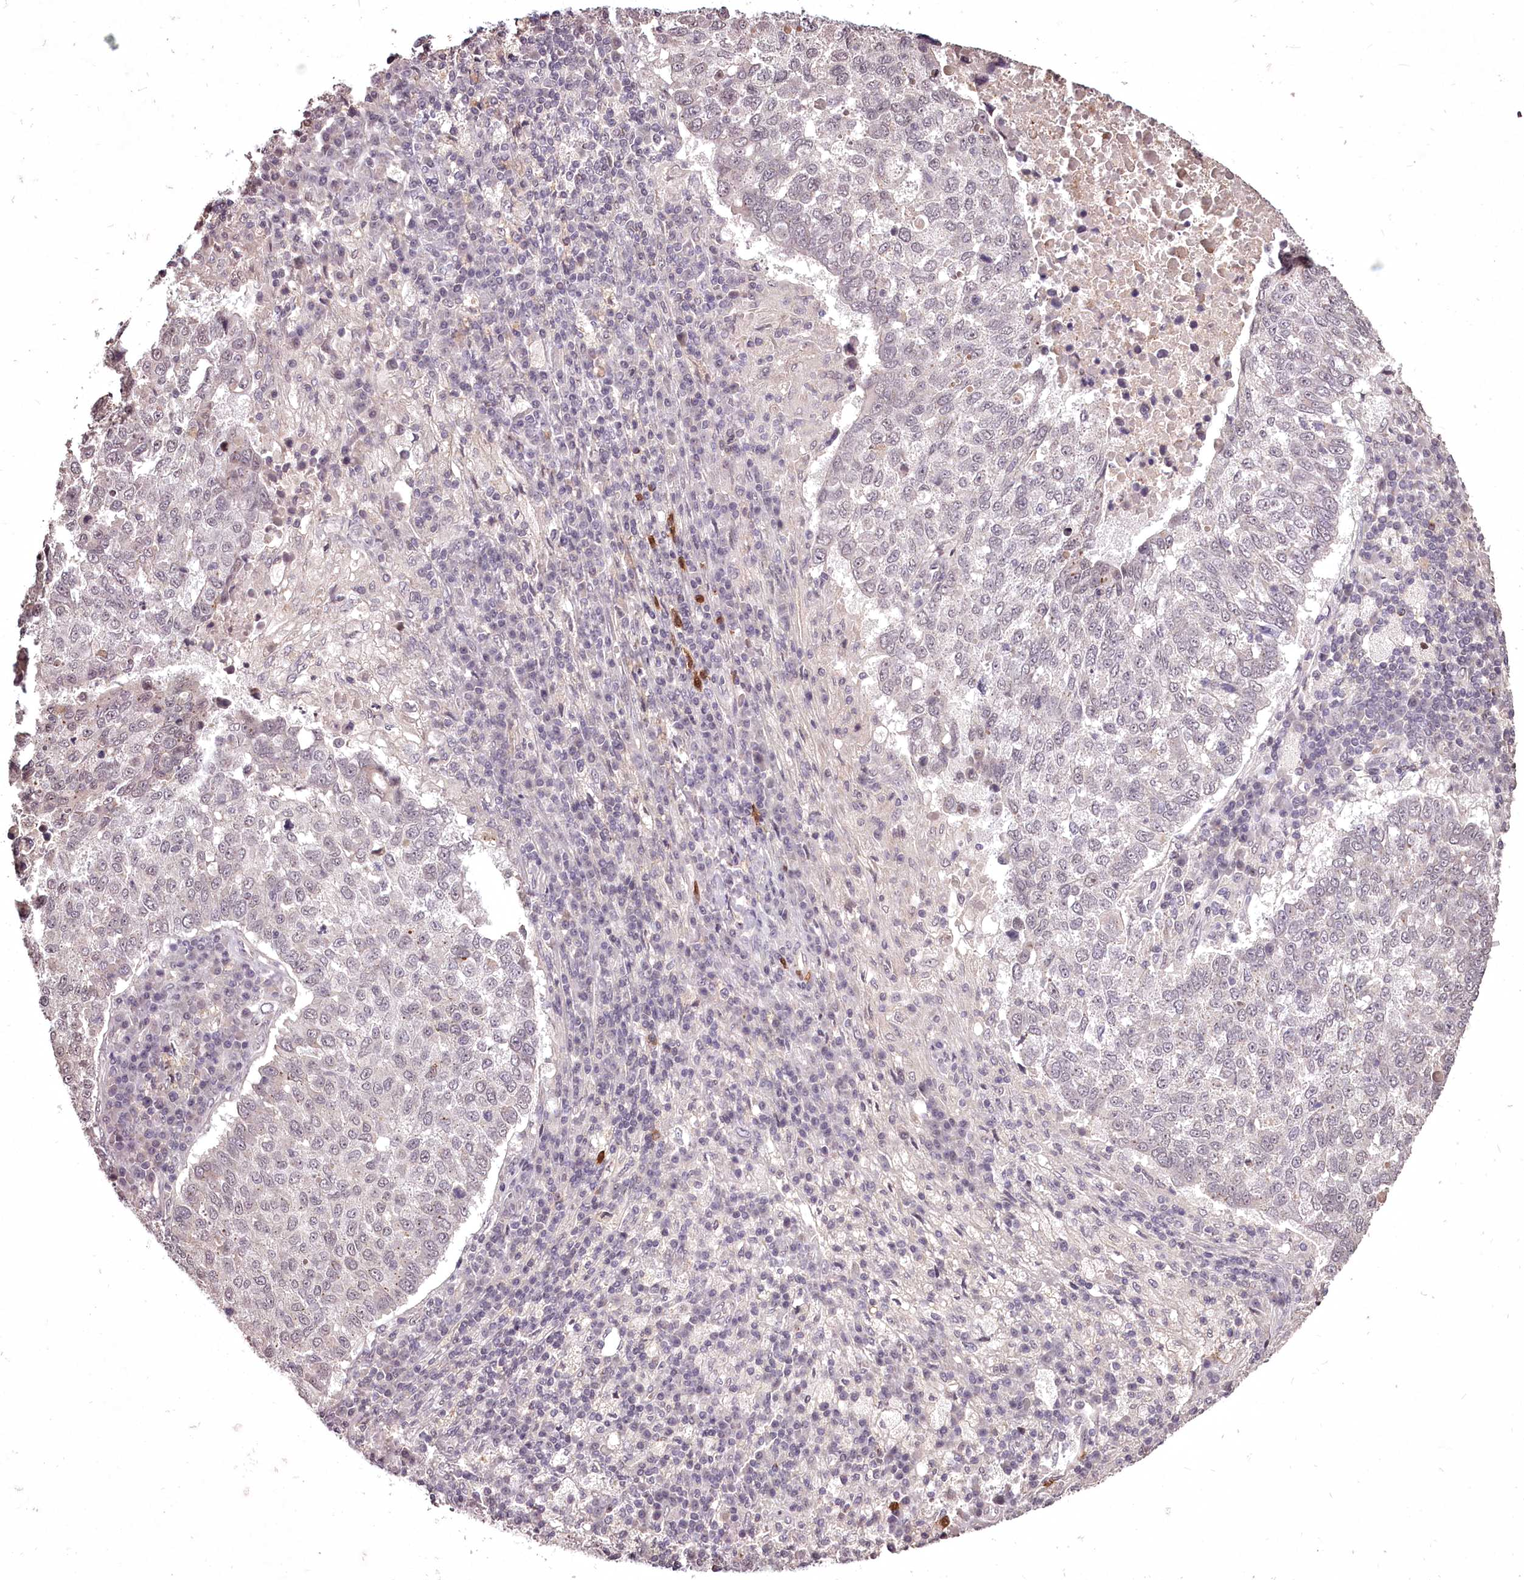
{"staining": {"intensity": "negative", "quantity": "none", "location": "none"}, "tissue": "lung cancer", "cell_type": "Tumor cells", "image_type": "cancer", "snomed": [{"axis": "morphology", "description": "Squamous cell carcinoma, NOS"}, {"axis": "topography", "description": "Lung"}], "caption": "This is a photomicrograph of immunohistochemistry (IHC) staining of squamous cell carcinoma (lung), which shows no staining in tumor cells.", "gene": "ADRA1D", "patient": {"sex": "male", "age": 73}}